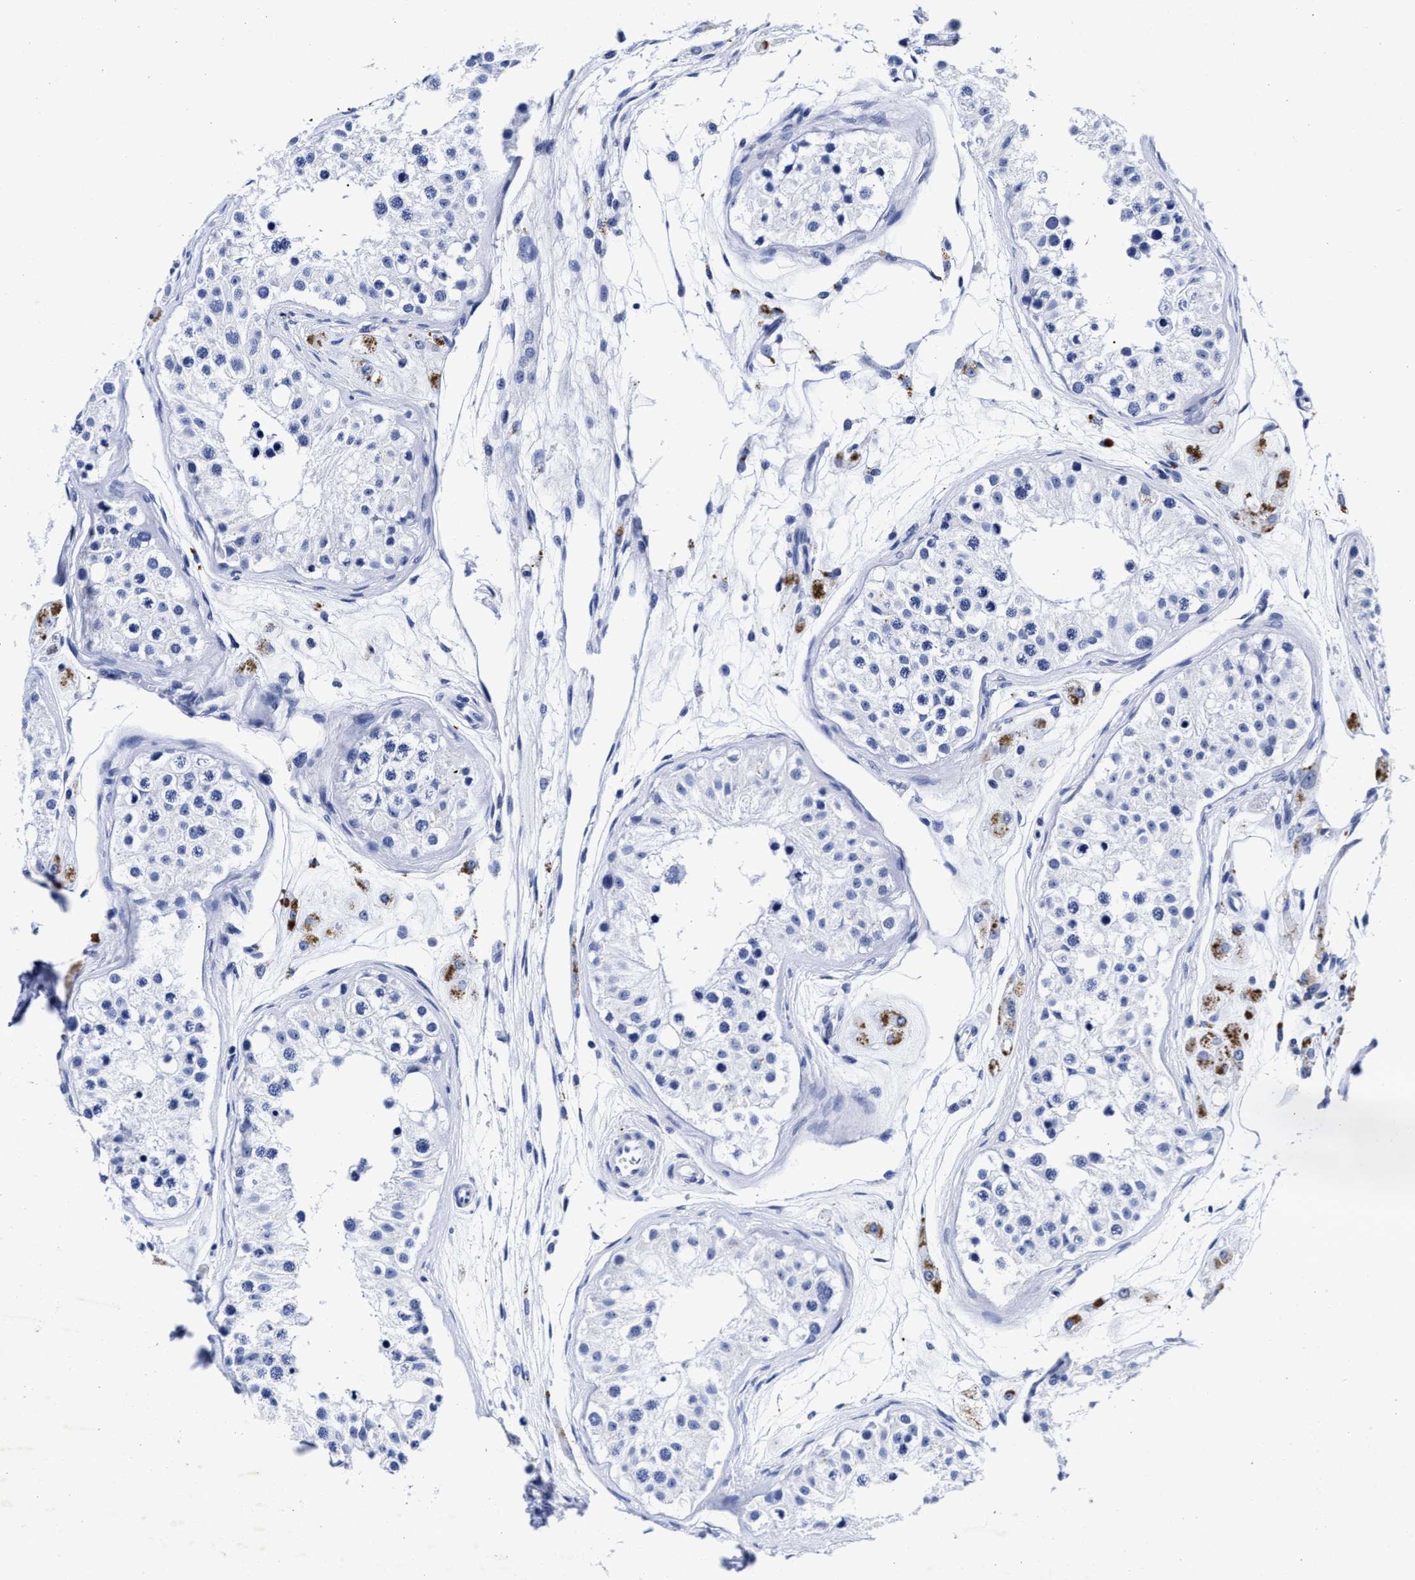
{"staining": {"intensity": "negative", "quantity": "none", "location": "none"}, "tissue": "testis", "cell_type": "Cells in seminiferous ducts", "image_type": "normal", "snomed": [{"axis": "morphology", "description": "Normal tissue, NOS"}, {"axis": "morphology", "description": "Adenocarcinoma, metastatic, NOS"}, {"axis": "topography", "description": "Testis"}], "caption": "The immunohistochemistry micrograph has no significant expression in cells in seminiferous ducts of testis. (Brightfield microscopy of DAB (3,3'-diaminobenzidine) immunohistochemistry (IHC) at high magnification).", "gene": "LRRC8E", "patient": {"sex": "male", "age": 26}}